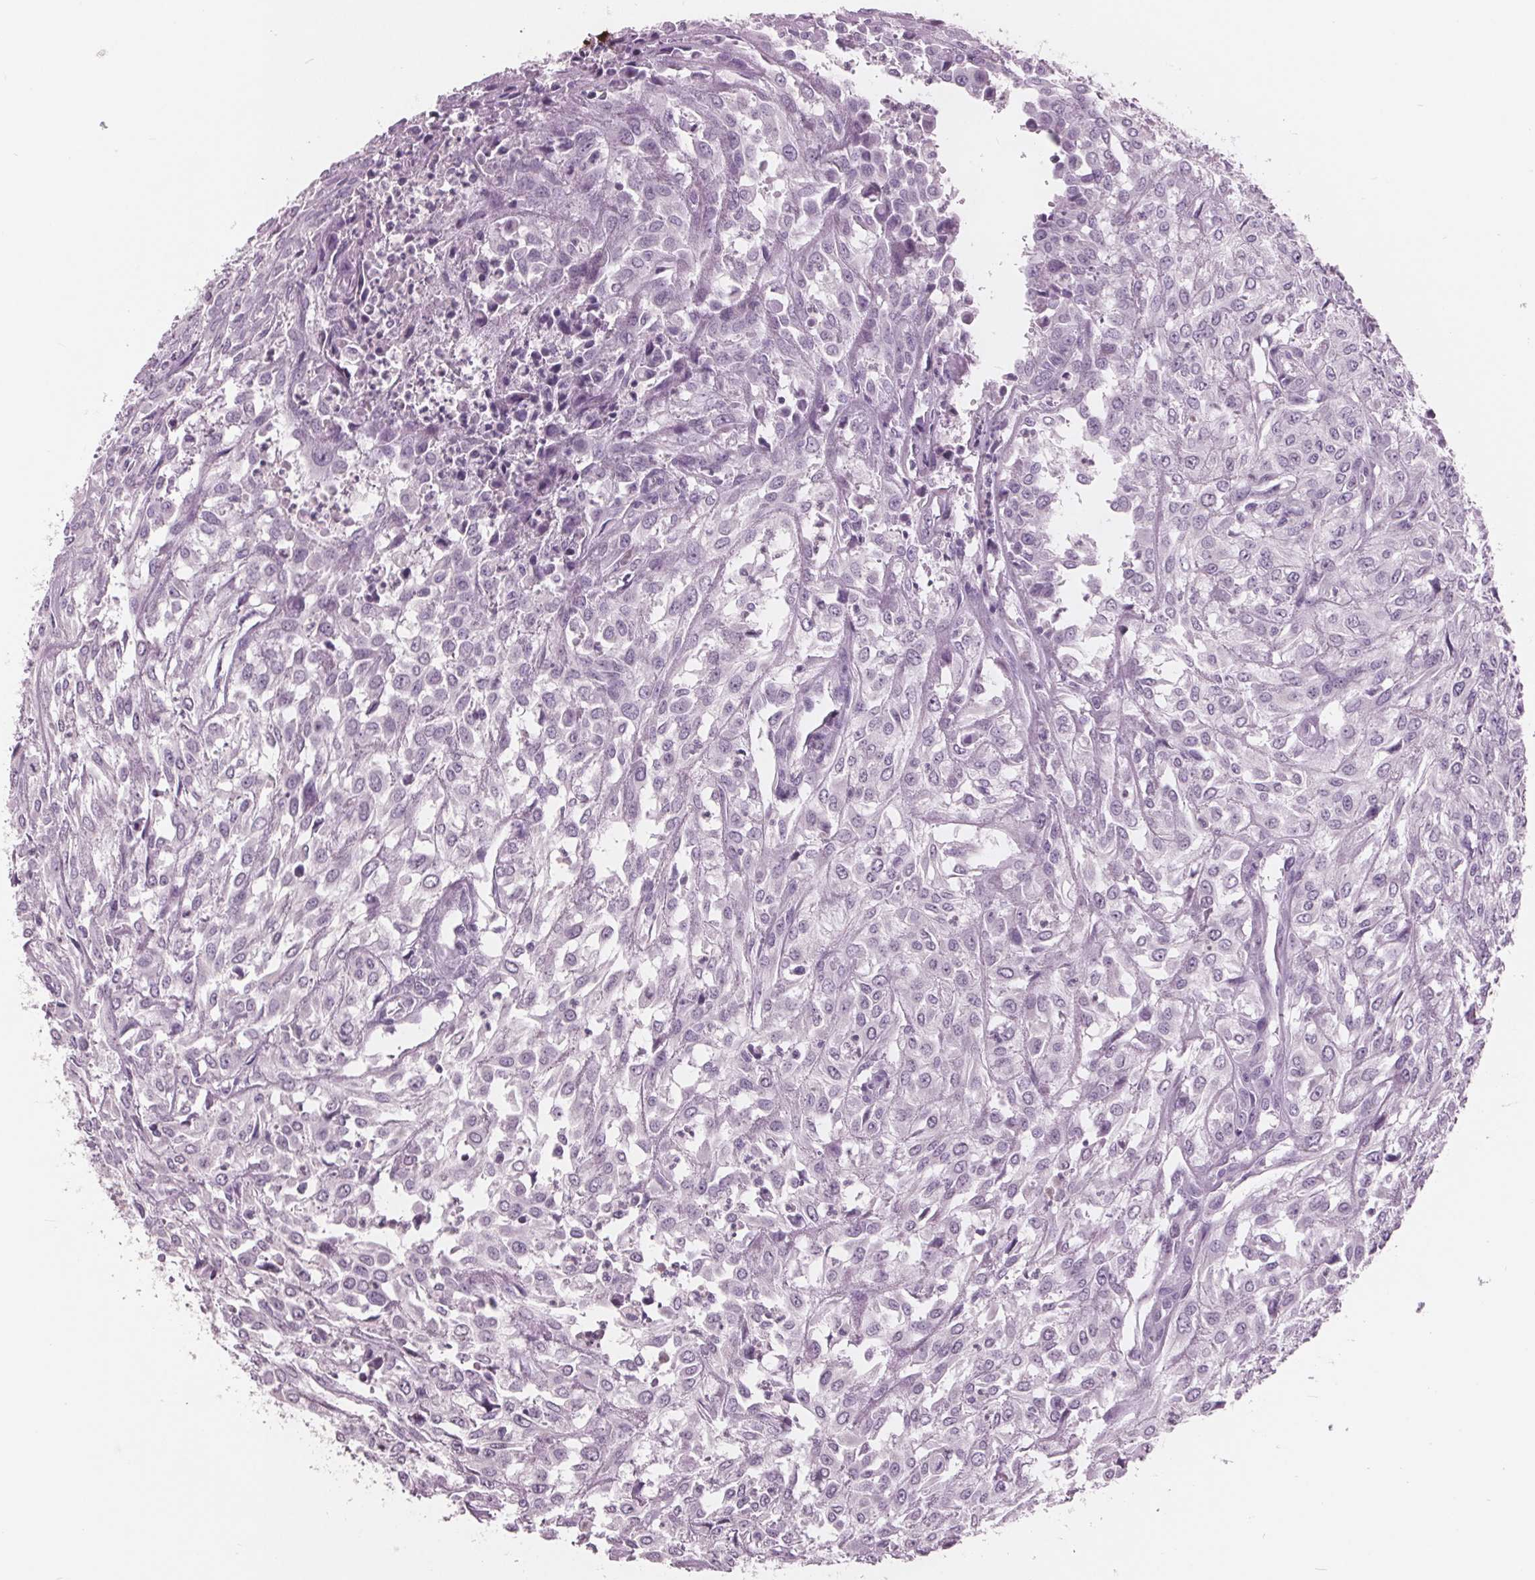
{"staining": {"intensity": "negative", "quantity": "none", "location": "none"}, "tissue": "urothelial cancer", "cell_type": "Tumor cells", "image_type": "cancer", "snomed": [{"axis": "morphology", "description": "Urothelial carcinoma, High grade"}, {"axis": "topography", "description": "Urinary bladder"}], "caption": "An image of human urothelial carcinoma (high-grade) is negative for staining in tumor cells. (Stains: DAB IHC with hematoxylin counter stain, Microscopy: brightfield microscopy at high magnification).", "gene": "AMBP", "patient": {"sex": "male", "age": 67}}